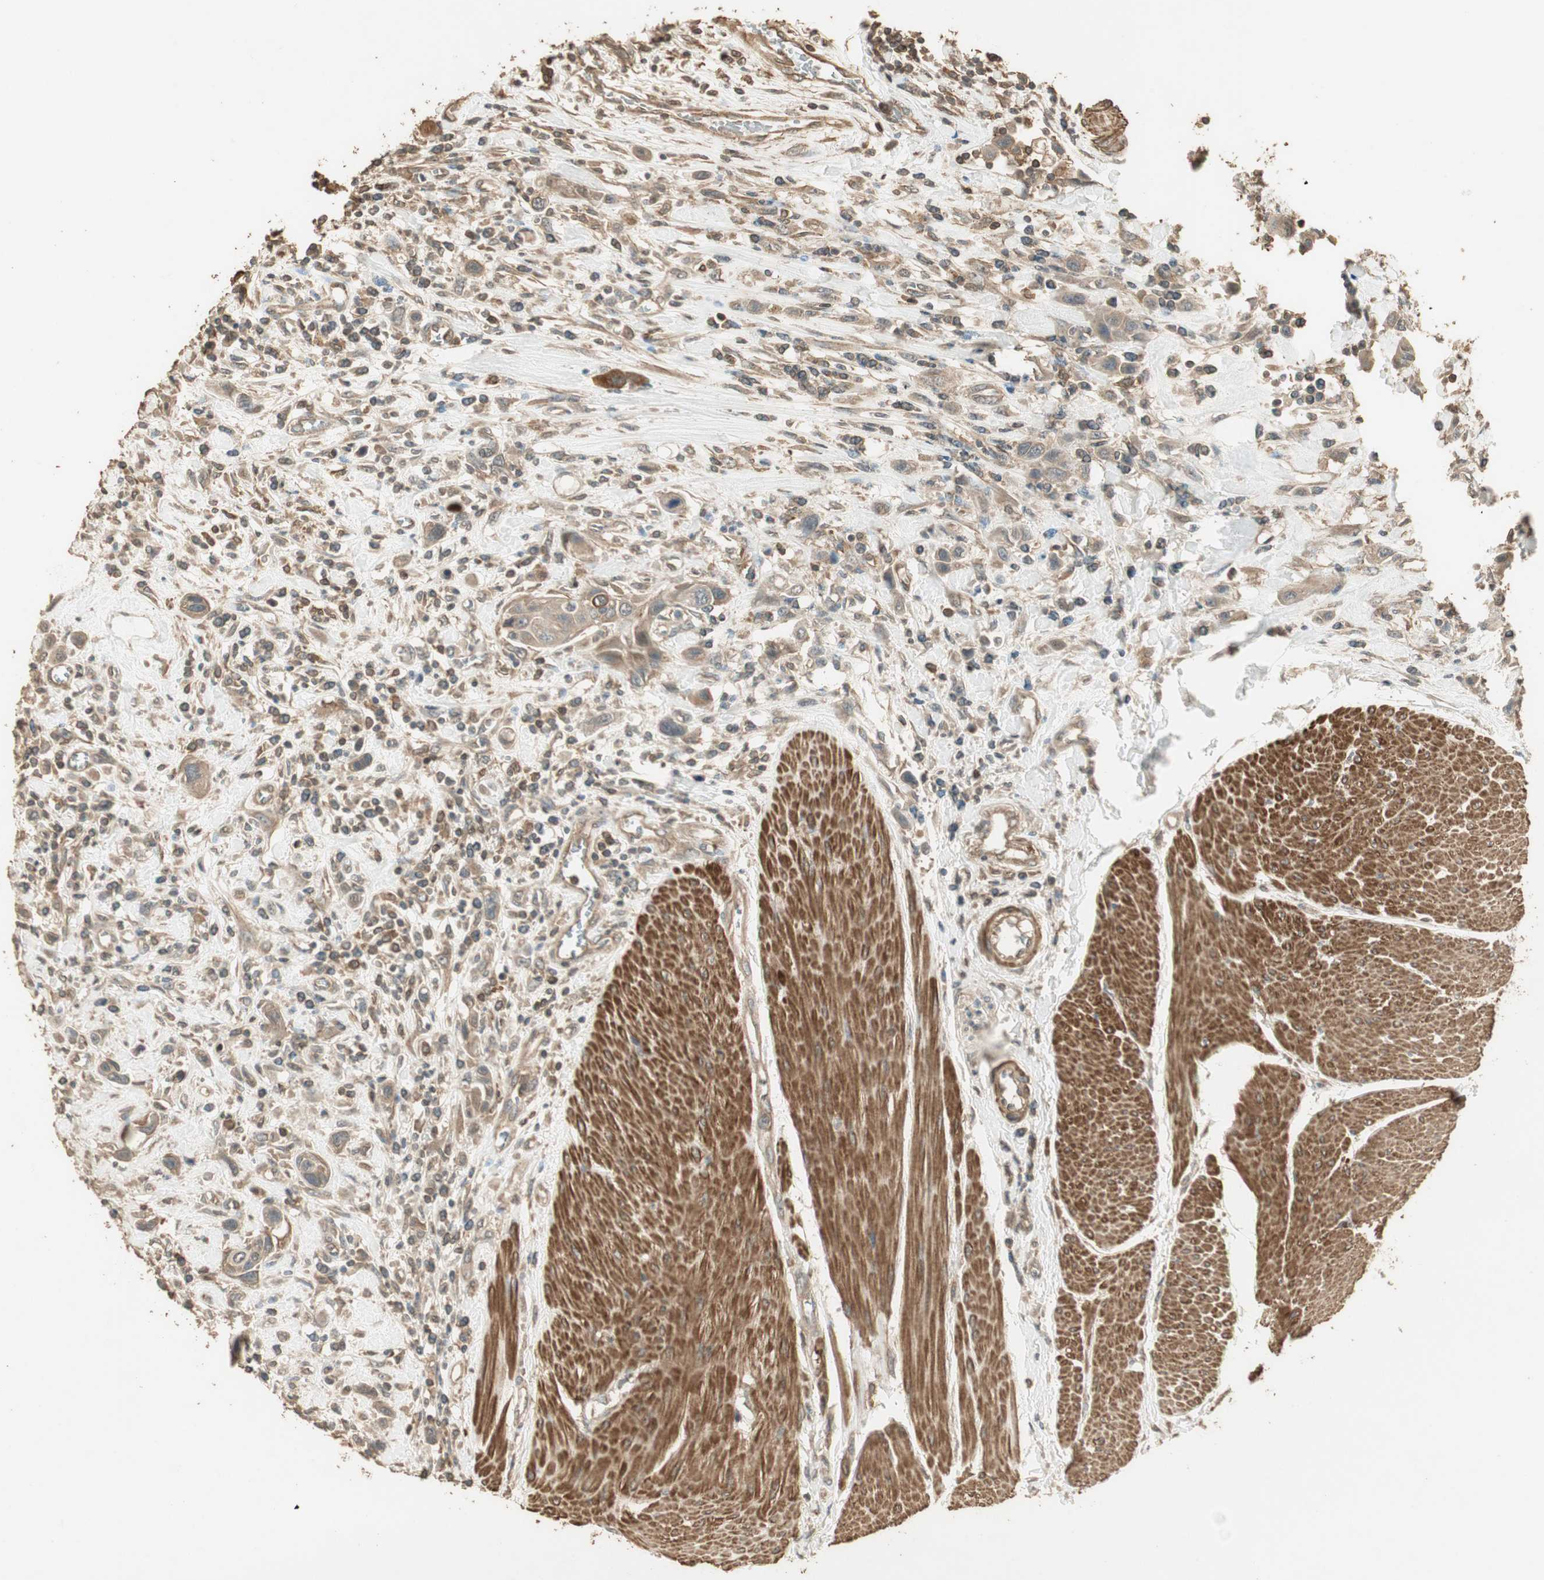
{"staining": {"intensity": "moderate", "quantity": ">75%", "location": "cytoplasmic/membranous"}, "tissue": "urothelial cancer", "cell_type": "Tumor cells", "image_type": "cancer", "snomed": [{"axis": "morphology", "description": "Urothelial carcinoma, High grade"}, {"axis": "topography", "description": "Urinary bladder"}], "caption": "Urothelial carcinoma (high-grade) stained with a protein marker reveals moderate staining in tumor cells.", "gene": "USP2", "patient": {"sex": "male", "age": 50}}